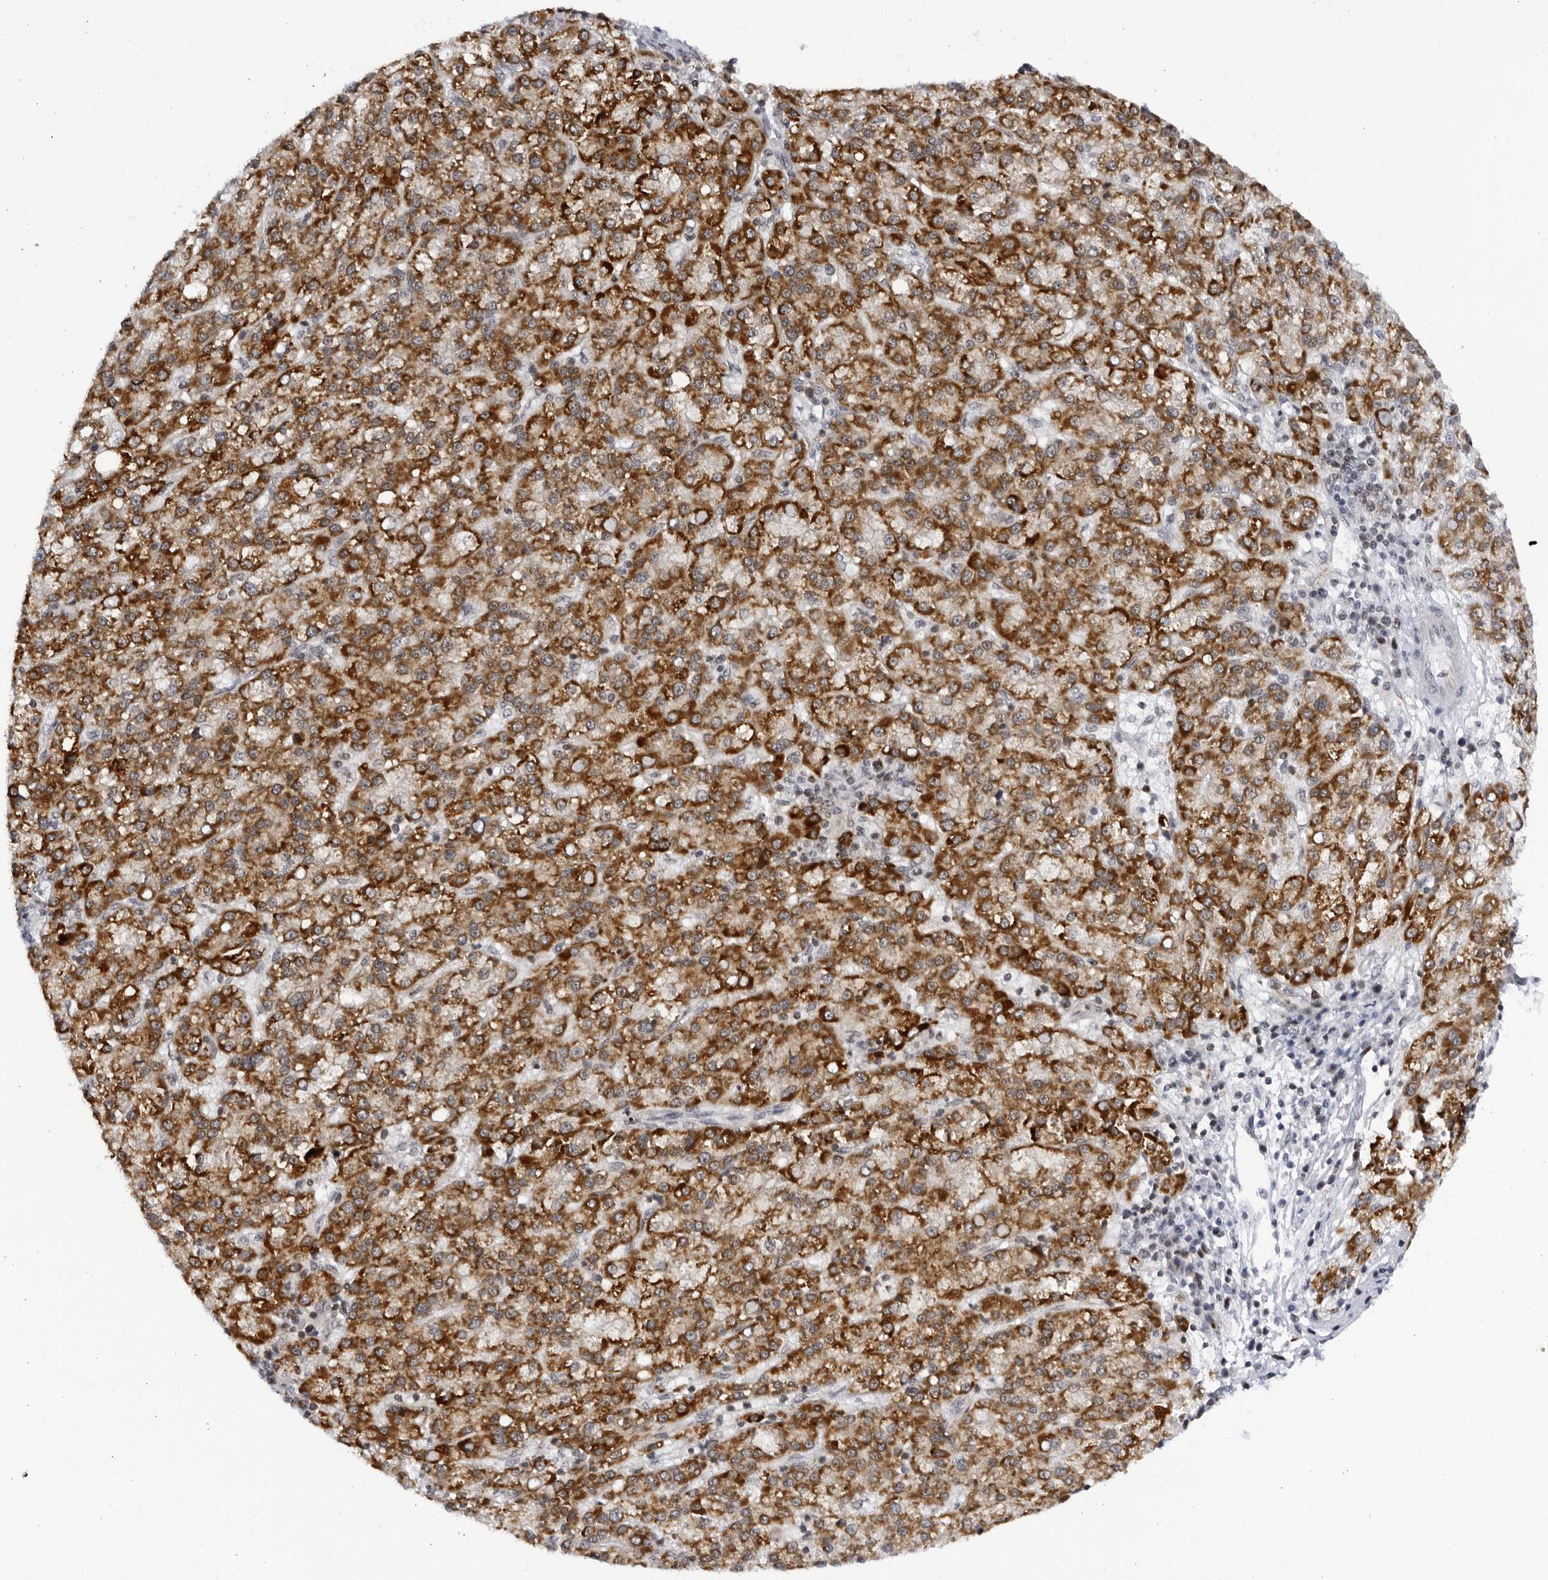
{"staining": {"intensity": "strong", "quantity": ">75%", "location": "cytoplasmic/membranous"}, "tissue": "liver cancer", "cell_type": "Tumor cells", "image_type": "cancer", "snomed": [{"axis": "morphology", "description": "Carcinoma, Hepatocellular, NOS"}, {"axis": "topography", "description": "Liver"}], "caption": "There is high levels of strong cytoplasmic/membranous expression in tumor cells of liver cancer (hepatocellular carcinoma), as demonstrated by immunohistochemical staining (brown color).", "gene": "SLC25A22", "patient": {"sex": "female", "age": 58}}